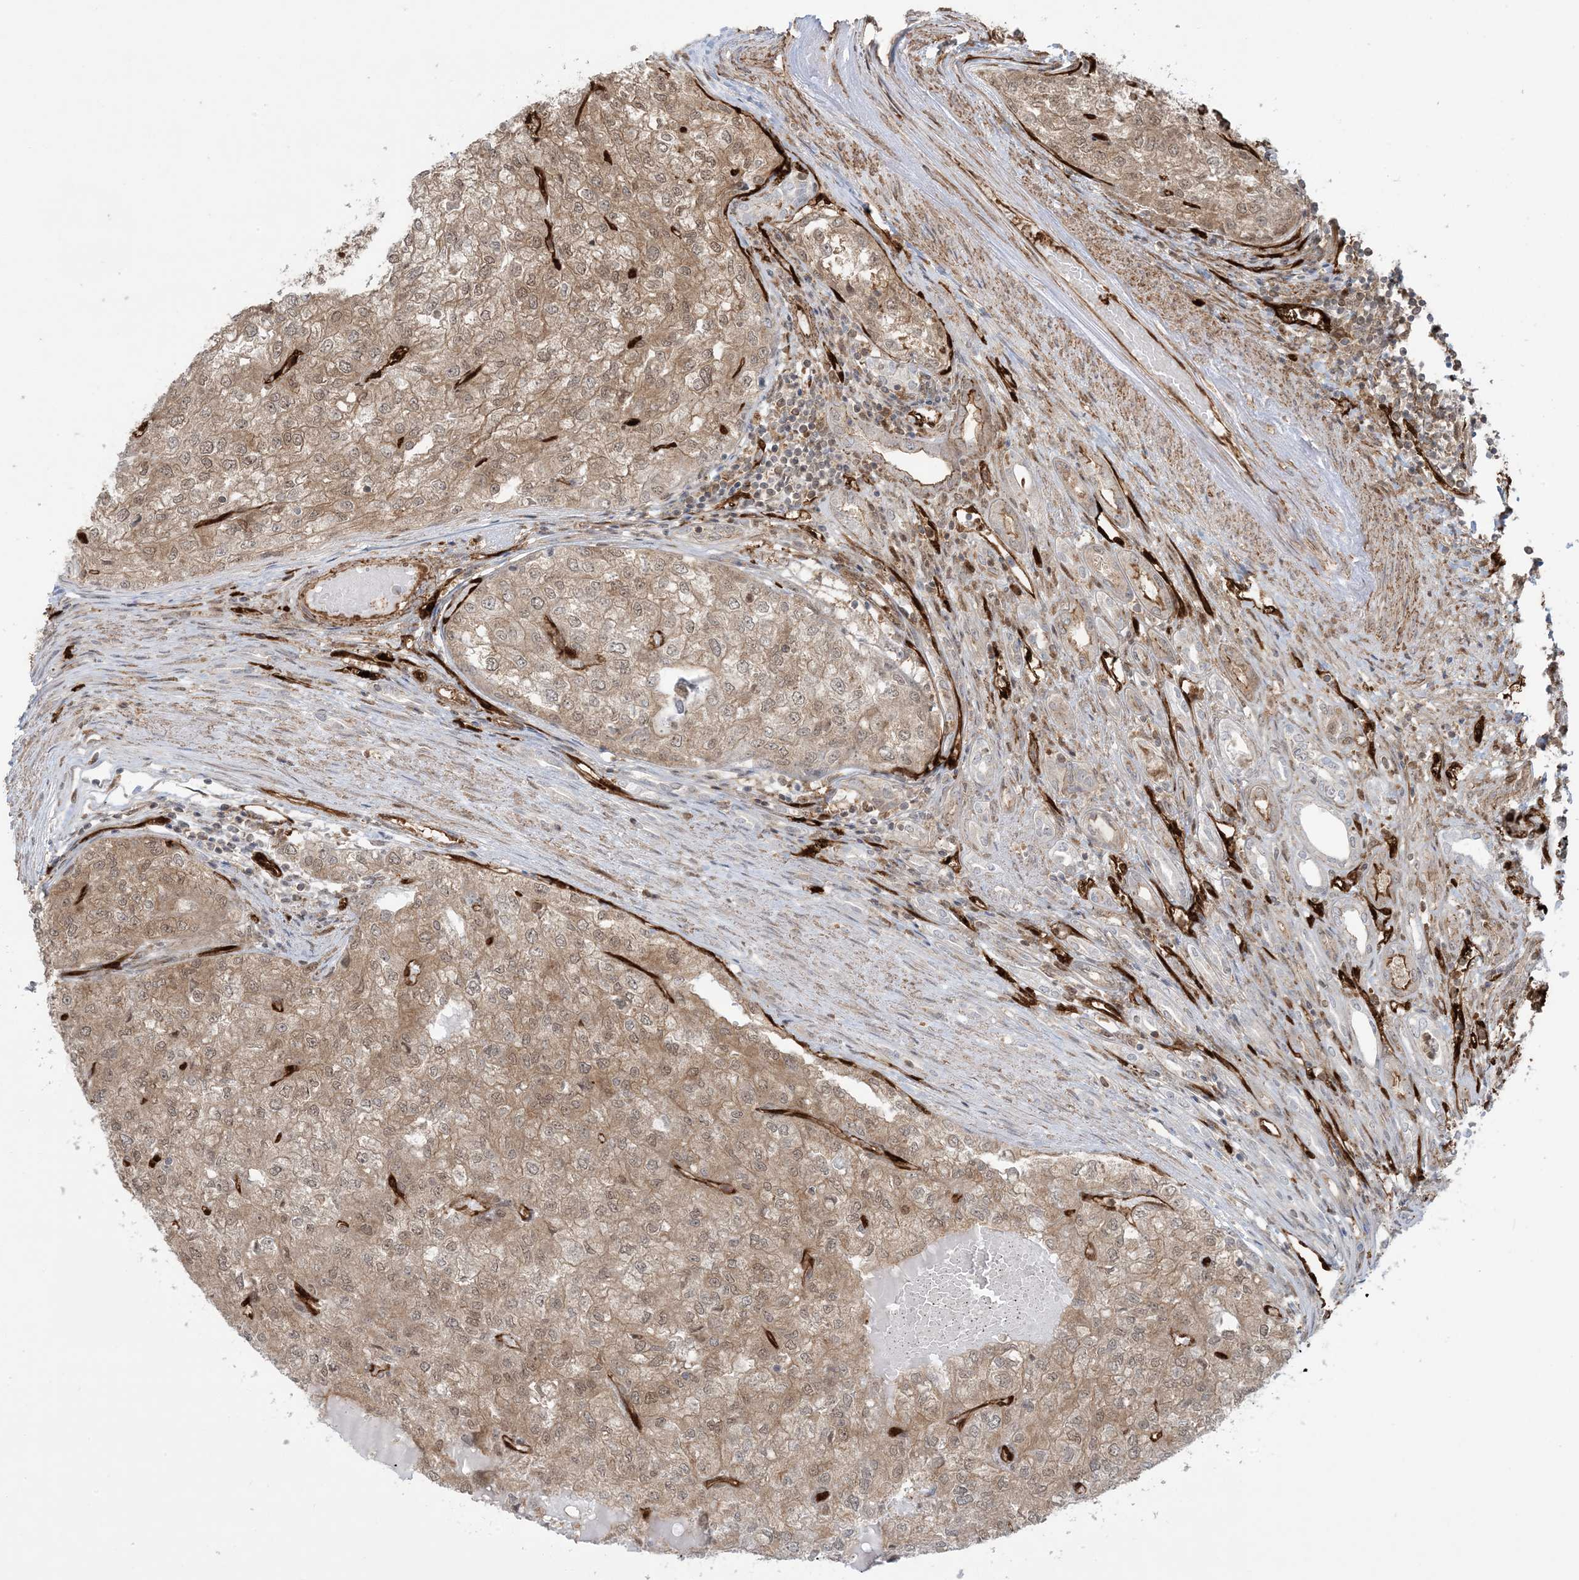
{"staining": {"intensity": "moderate", "quantity": ">75%", "location": "cytoplasmic/membranous,nuclear"}, "tissue": "renal cancer", "cell_type": "Tumor cells", "image_type": "cancer", "snomed": [{"axis": "morphology", "description": "Adenocarcinoma, NOS"}, {"axis": "topography", "description": "Kidney"}], "caption": "High-magnification brightfield microscopy of renal cancer (adenocarcinoma) stained with DAB (3,3'-diaminobenzidine) (brown) and counterstained with hematoxylin (blue). tumor cells exhibit moderate cytoplasmic/membranous and nuclear expression is appreciated in approximately>75% of cells. Nuclei are stained in blue.", "gene": "PPM1F", "patient": {"sex": "female", "age": 54}}